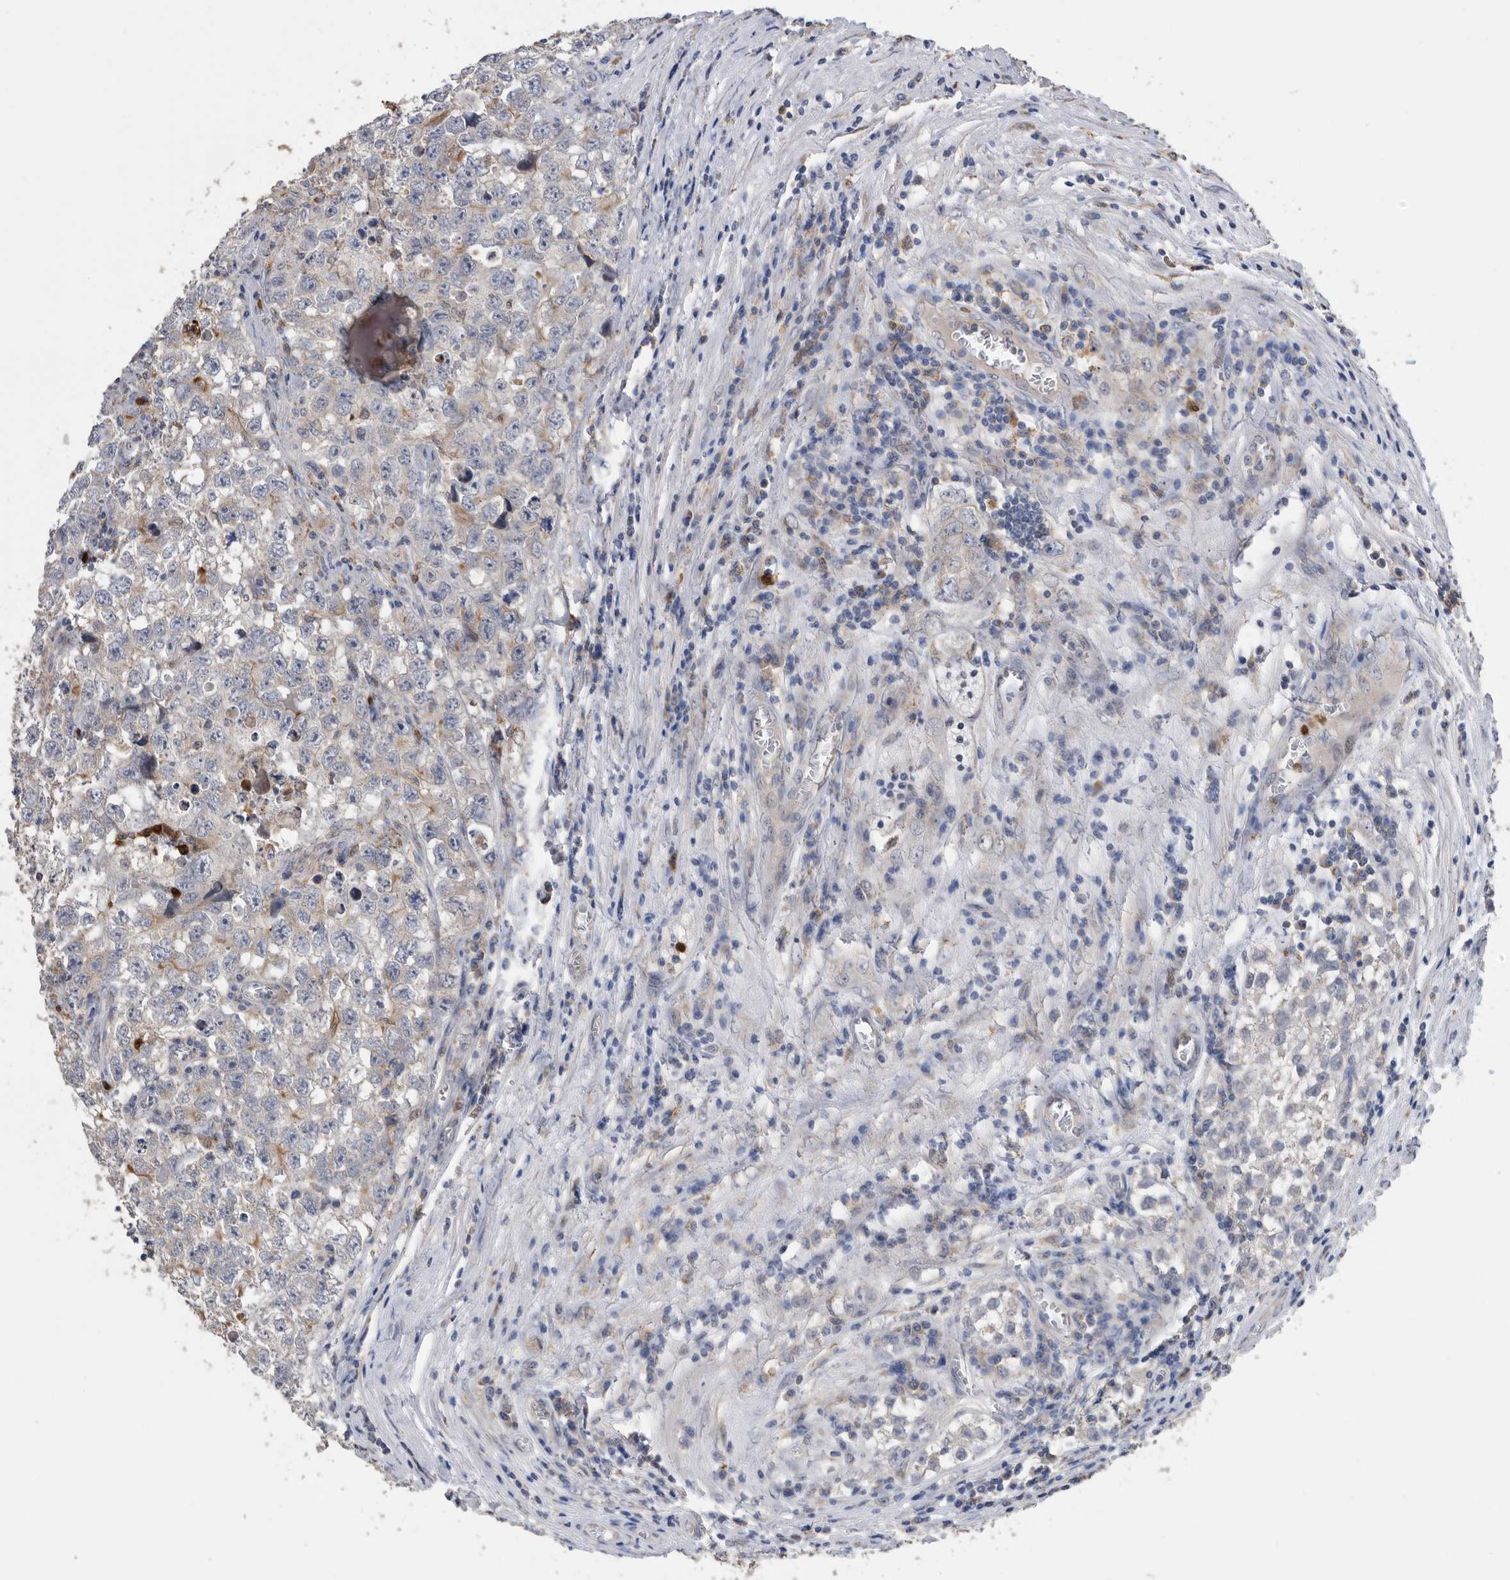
{"staining": {"intensity": "negative", "quantity": "none", "location": "none"}, "tissue": "testis cancer", "cell_type": "Tumor cells", "image_type": "cancer", "snomed": [{"axis": "morphology", "description": "Seminoma, NOS"}, {"axis": "morphology", "description": "Carcinoma, Embryonal, NOS"}, {"axis": "topography", "description": "Testis"}], "caption": "This image is of embryonal carcinoma (testis) stained with IHC to label a protein in brown with the nuclei are counter-stained blue. There is no positivity in tumor cells. (DAB (3,3'-diaminobenzidine) immunohistochemistry (IHC) with hematoxylin counter stain).", "gene": "CRISPLD2", "patient": {"sex": "male", "age": 43}}